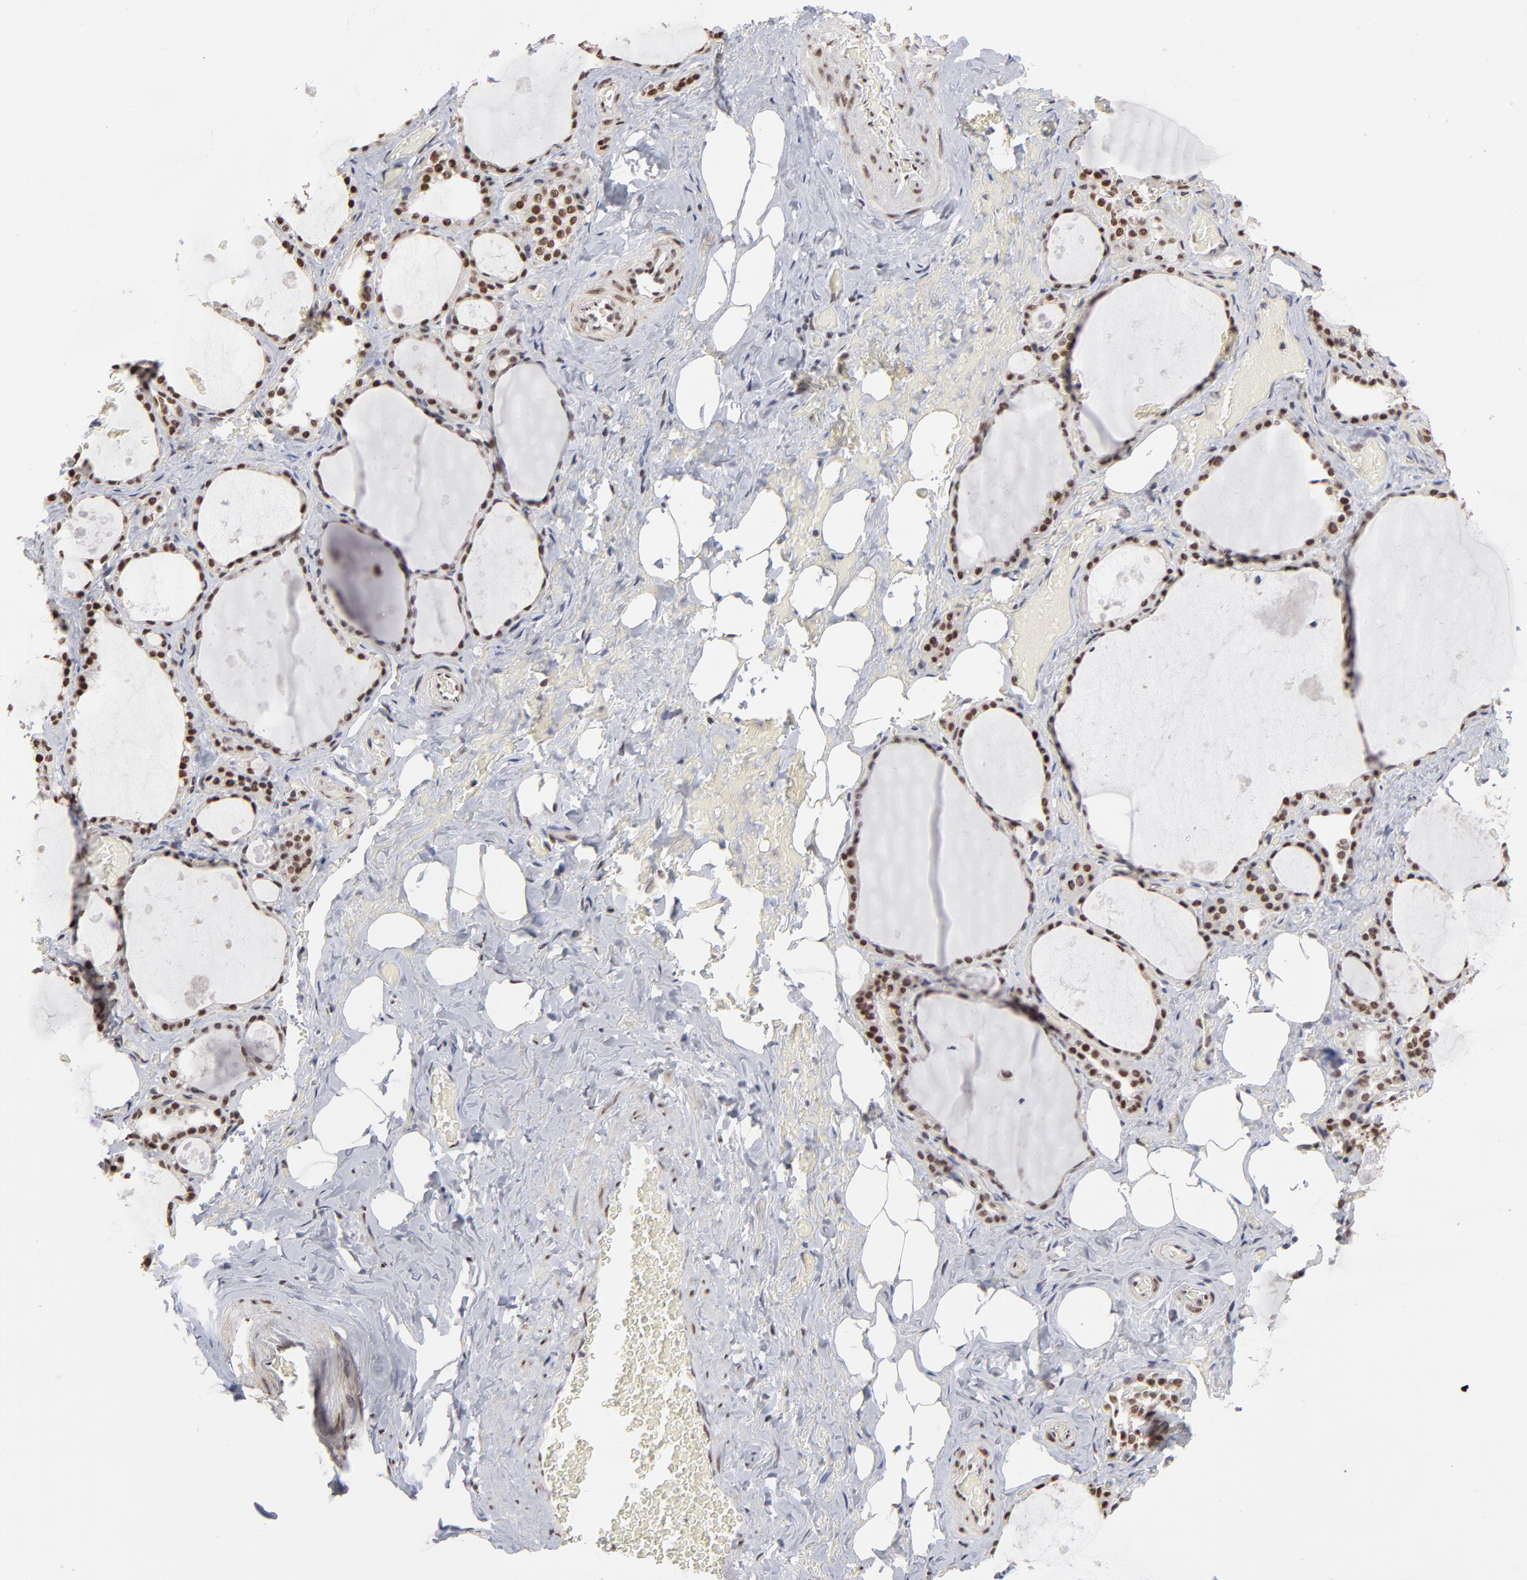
{"staining": {"intensity": "strong", "quantity": ">75%", "location": "nuclear"}, "tissue": "thyroid gland", "cell_type": "Glandular cells", "image_type": "normal", "snomed": [{"axis": "morphology", "description": "Normal tissue, NOS"}, {"axis": "topography", "description": "Thyroid gland"}], "caption": "Protein staining of normal thyroid gland displays strong nuclear expression in about >75% of glandular cells.", "gene": "ZNF3", "patient": {"sex": "male", "age": 61}}